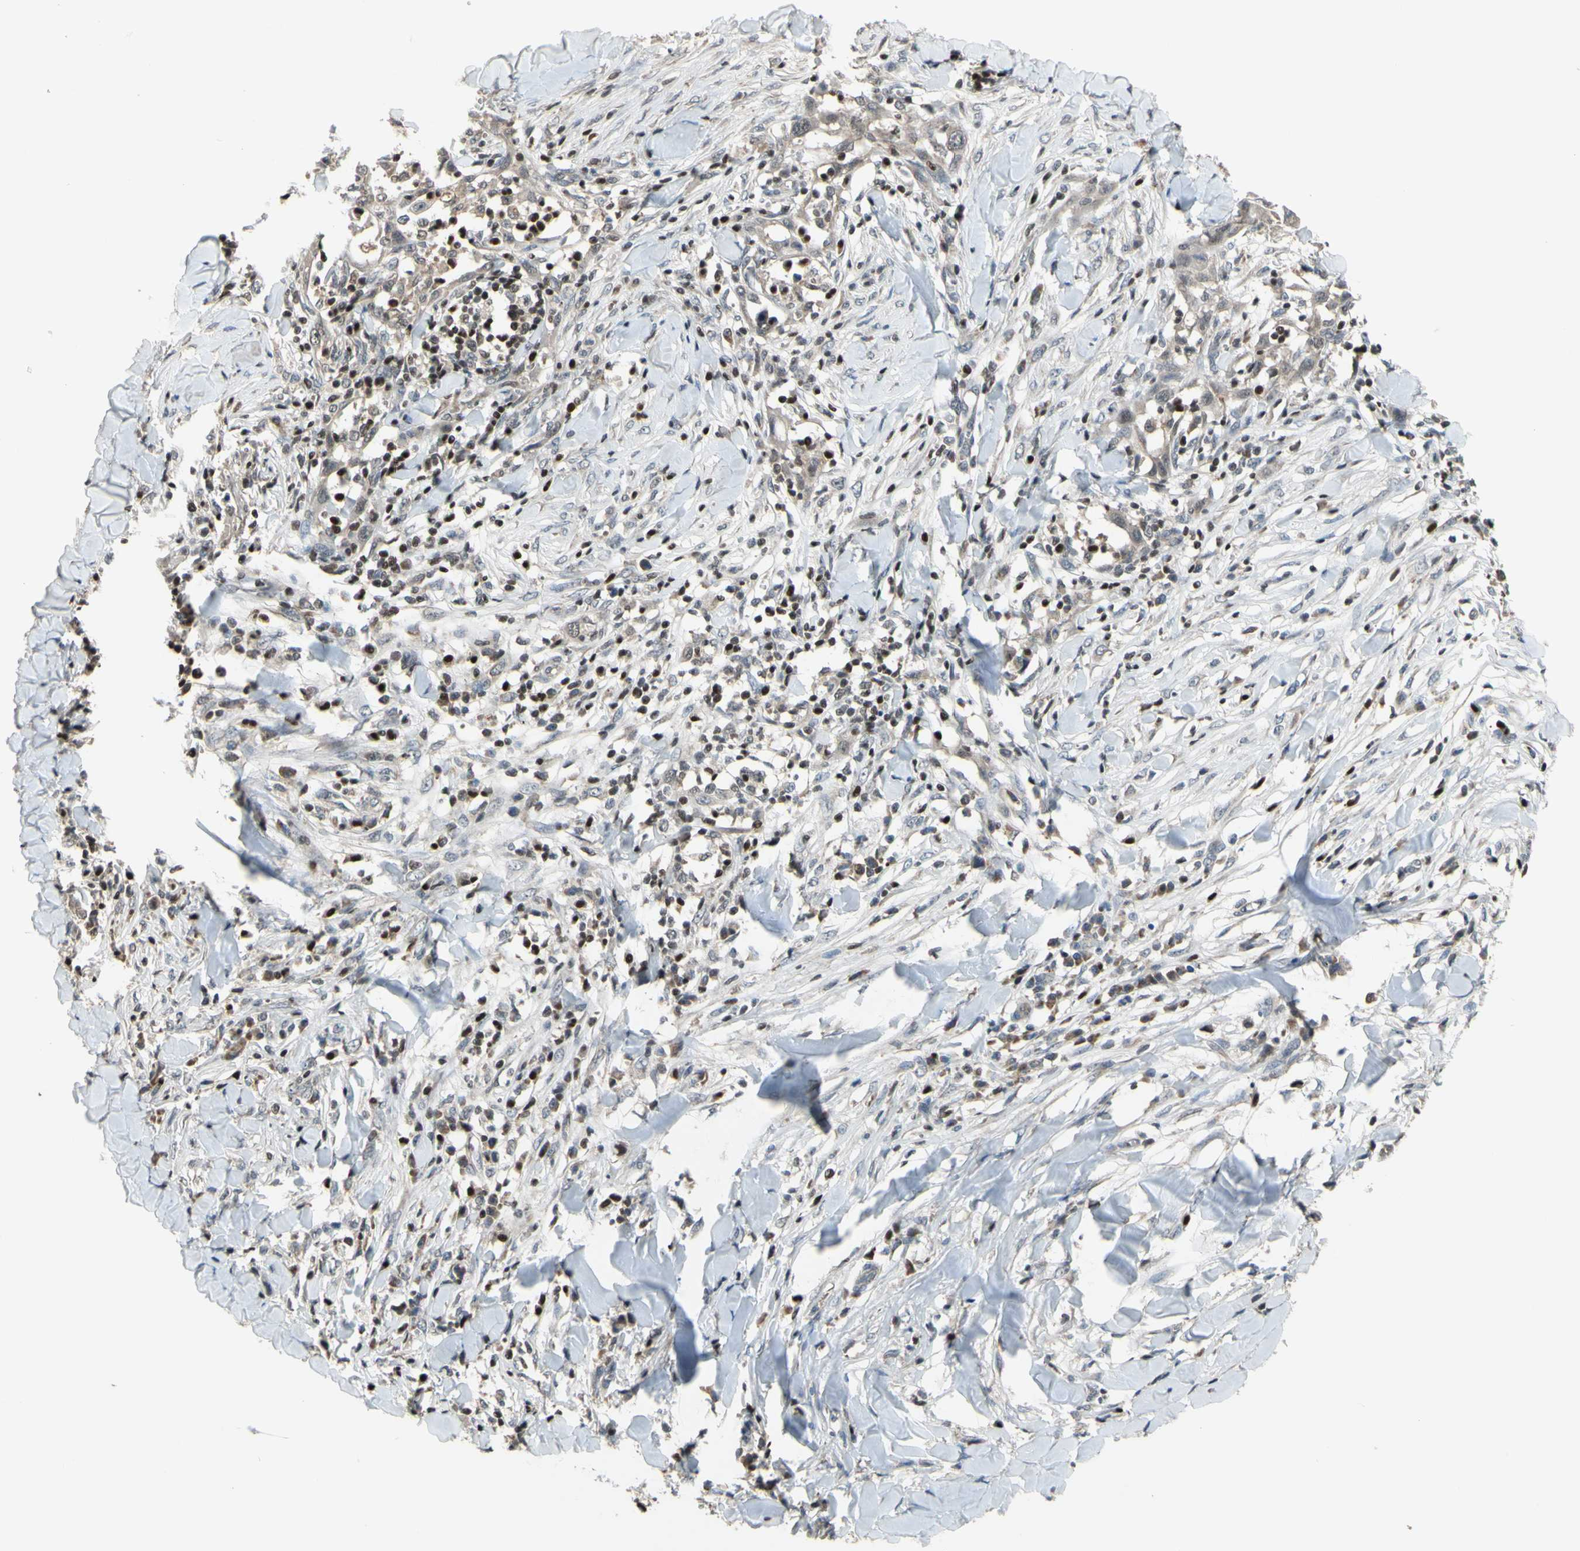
{"staining": {"intensity": "negative", "quantity": "none", "location": "none"}, "tissue": "skin cancer", "cell_type": "Tumor cells", "image_type": "cancer", "snomed": [{"axis": "morphology", "description": "Squamous cell carcinoma, NOS"}, {"axis": "topography", "description": "Skin"}], "caption": "Immunohistochemical staining of skin cancer shows no significant staining in tumor cells.", "gene": "SP4", "patient": {"sex": "male", "age": 24}}